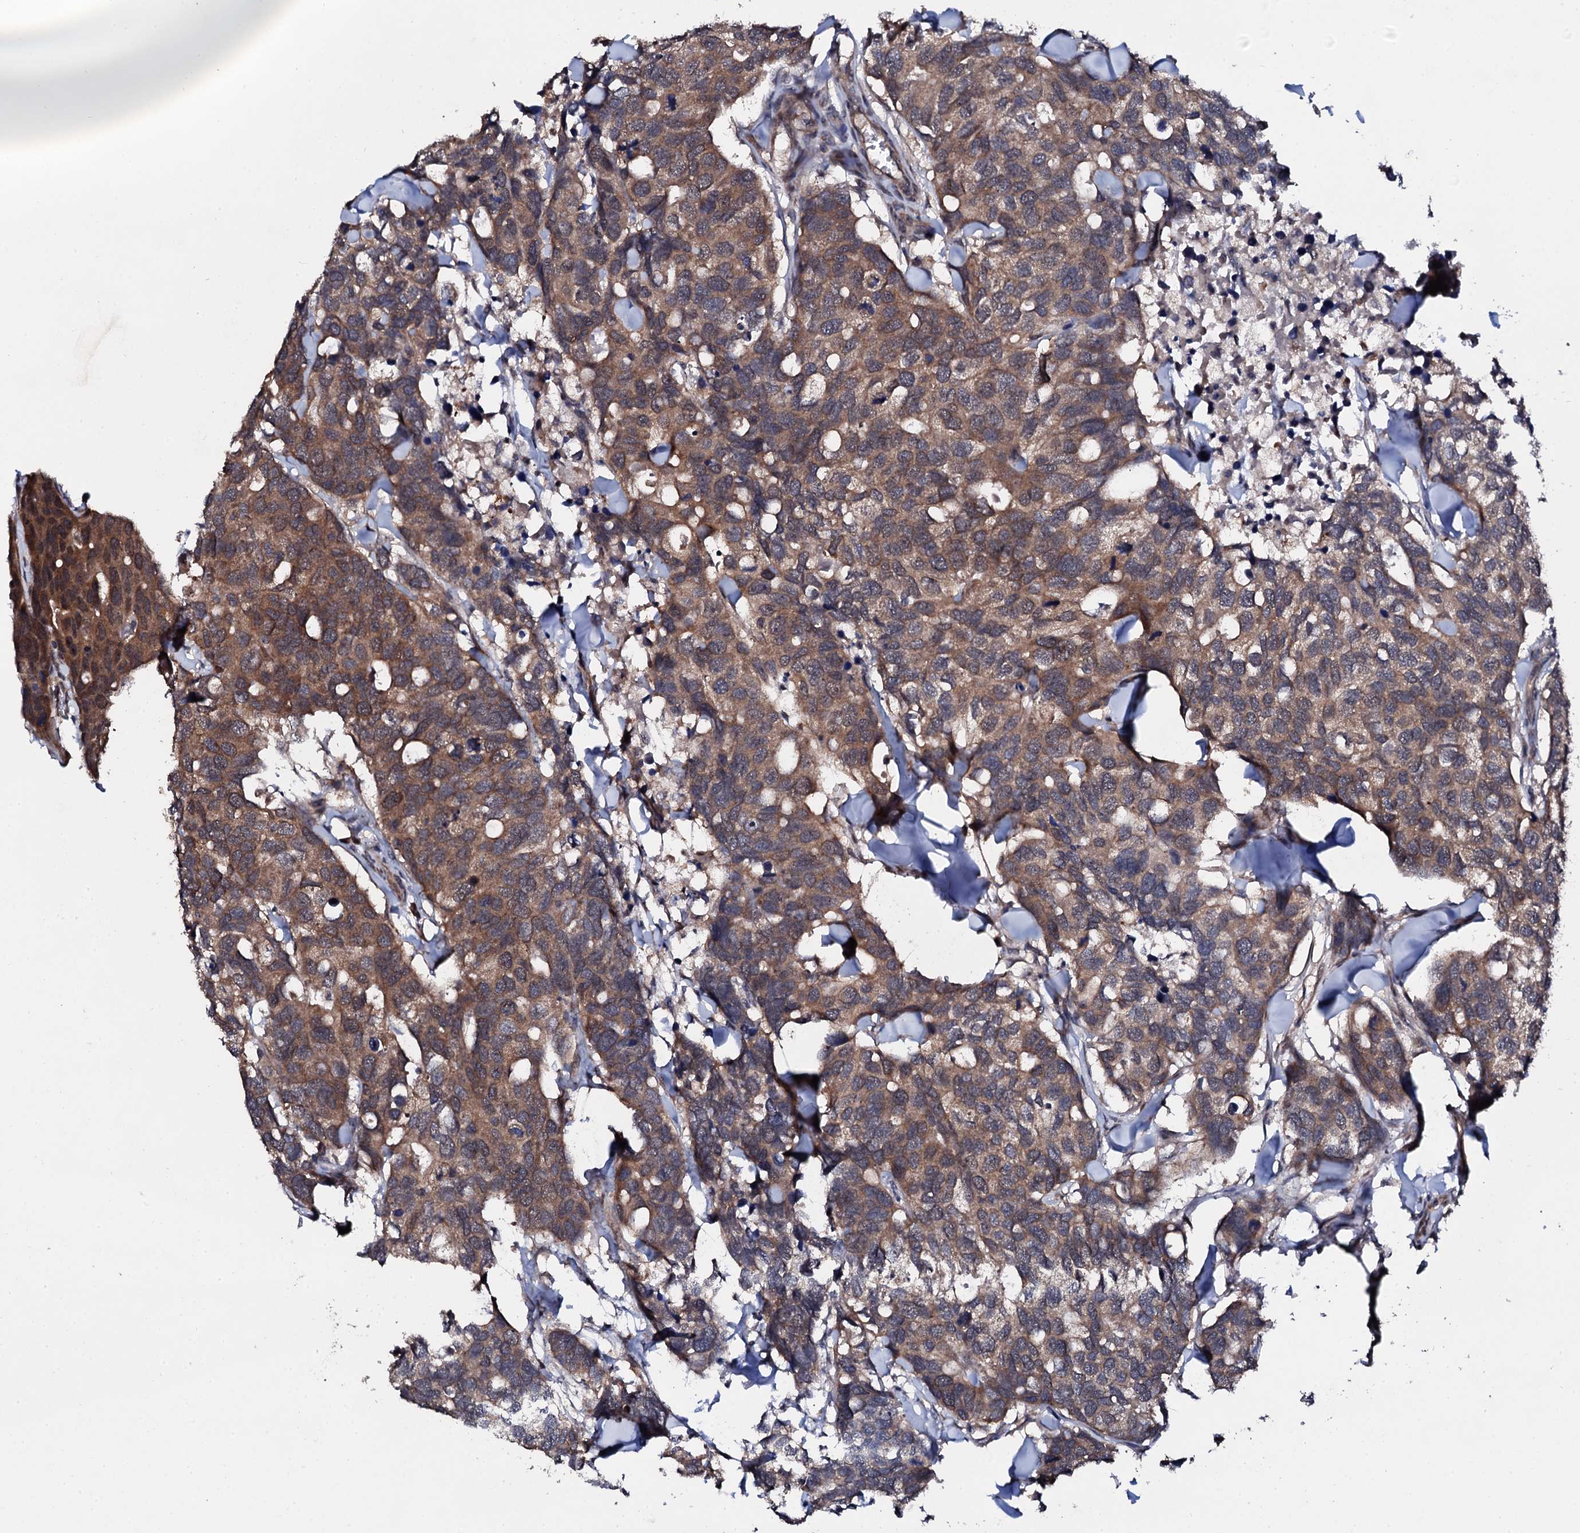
{"staining": {"intensity": "moderate", "quantity": ">75%", "location": "cytoplasmic/membranous"}, "tissue": "breast cancer", "cell_type": "Tumor cells", "image_type": "cancer", "snomed": [{"axis": "morphology", "description": "Duct carcinoma"}, {"axis": "topography", "description": "Breast"}], "caption": "Immunohistochemical staining of infiltrating ductal carcinoma (breast) shows moderate cytoplasmic/membranous protein expression in about >75% of tumor cells.", "gene": "IP6K1", "patient": {"sex": "female", "age": 83}}